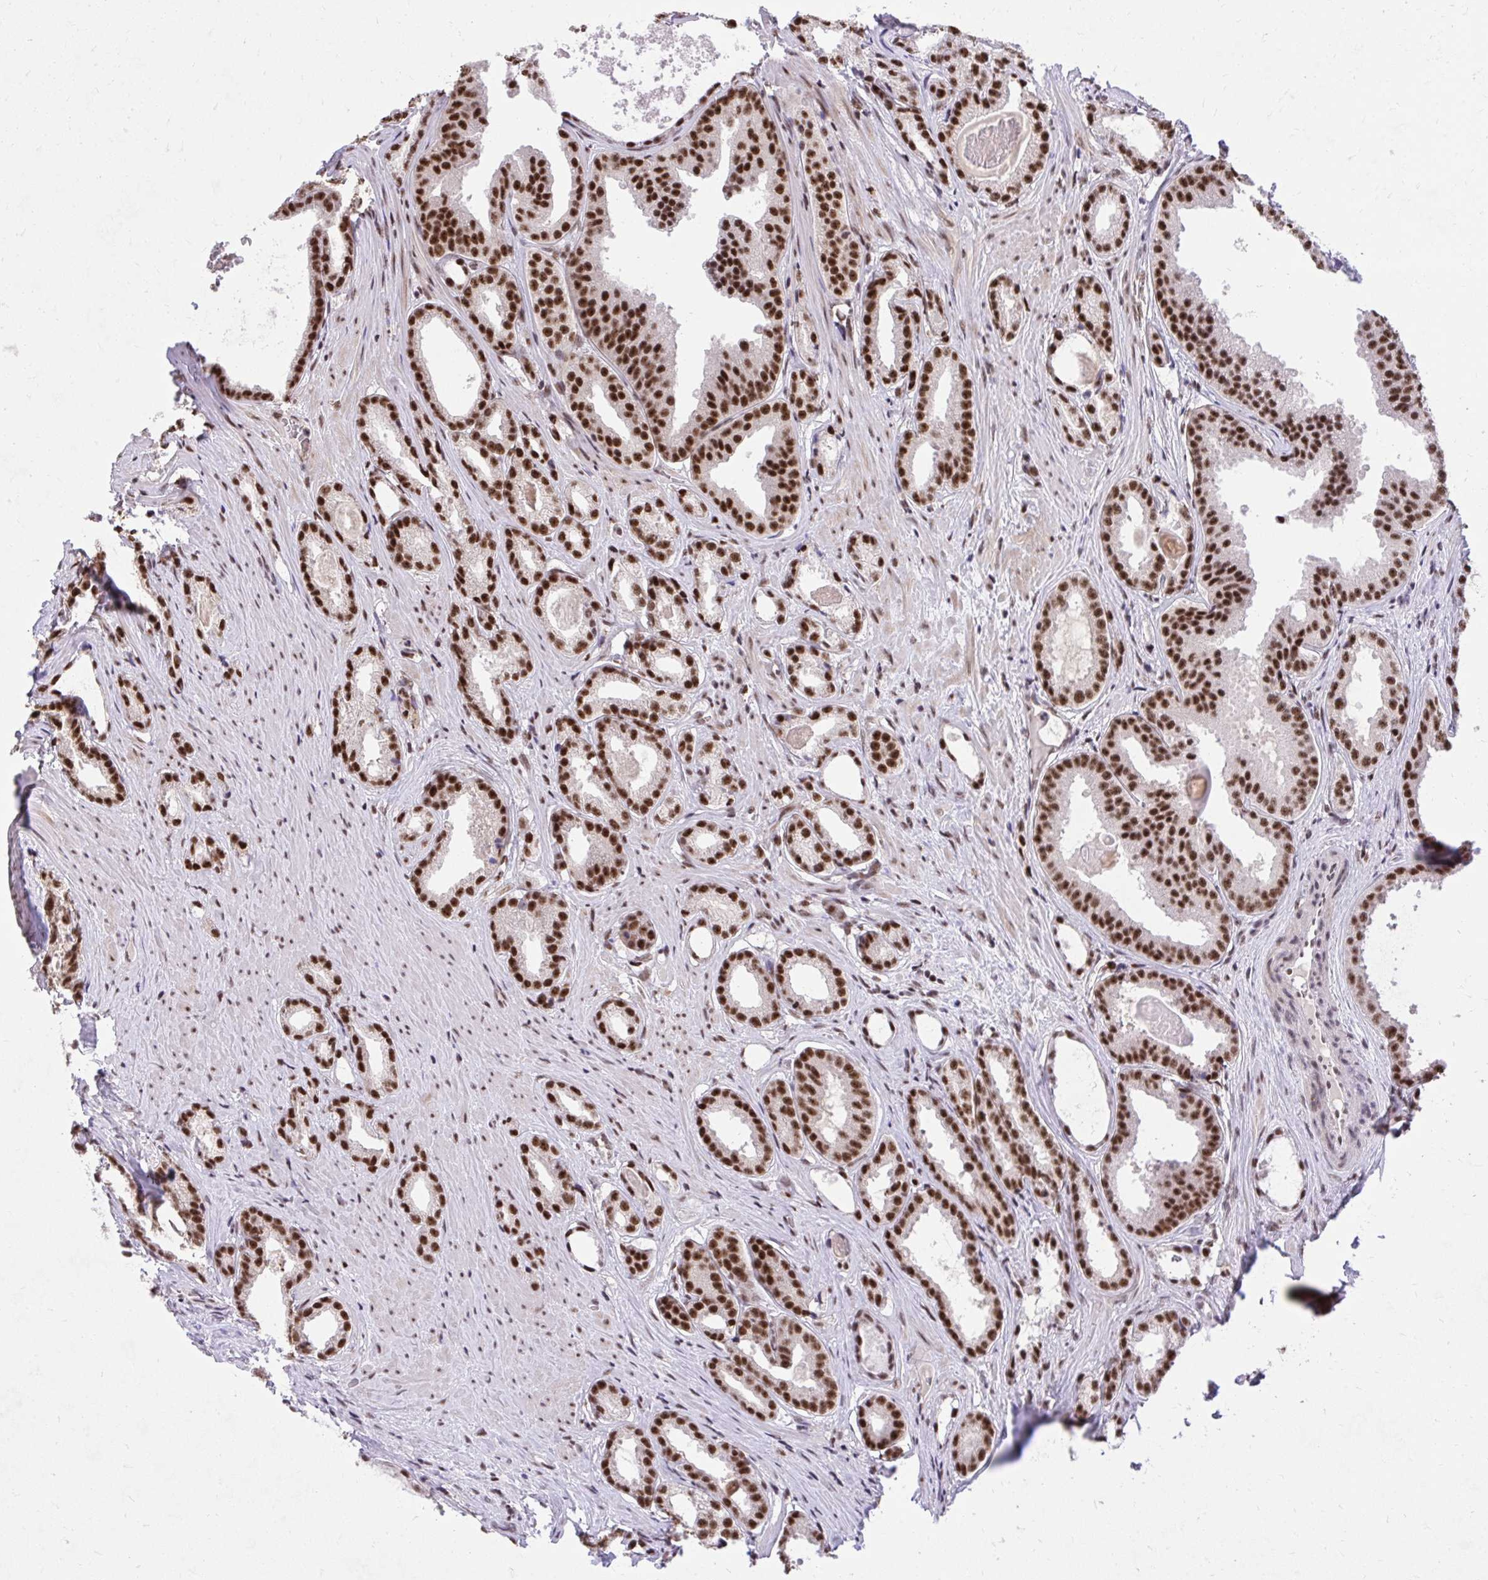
{"staining": {"intensity": "strong", "quantity": ">75%", "location": "nuclear"}, "tissue": "prostate cancer", "cell_type": "Tumor cells", "image_type": "cancer", "snomed": [{"axis": "morphology", "description": "Adenocarcinoma, Low grade"}, {"axis": "topography", "description": "Prostate"}], "caption": "Immunohistochemical staining of prostate cancer exhibits strong nuclear protein staining in about >75% of tumor cells. The staining is performed using DAB brown chromogen to label protein expression. The nuclei are counter-stained blue using hematoxylin.", "gene": "SYNE4", "patient": {"sex": "male", "age": 65}}